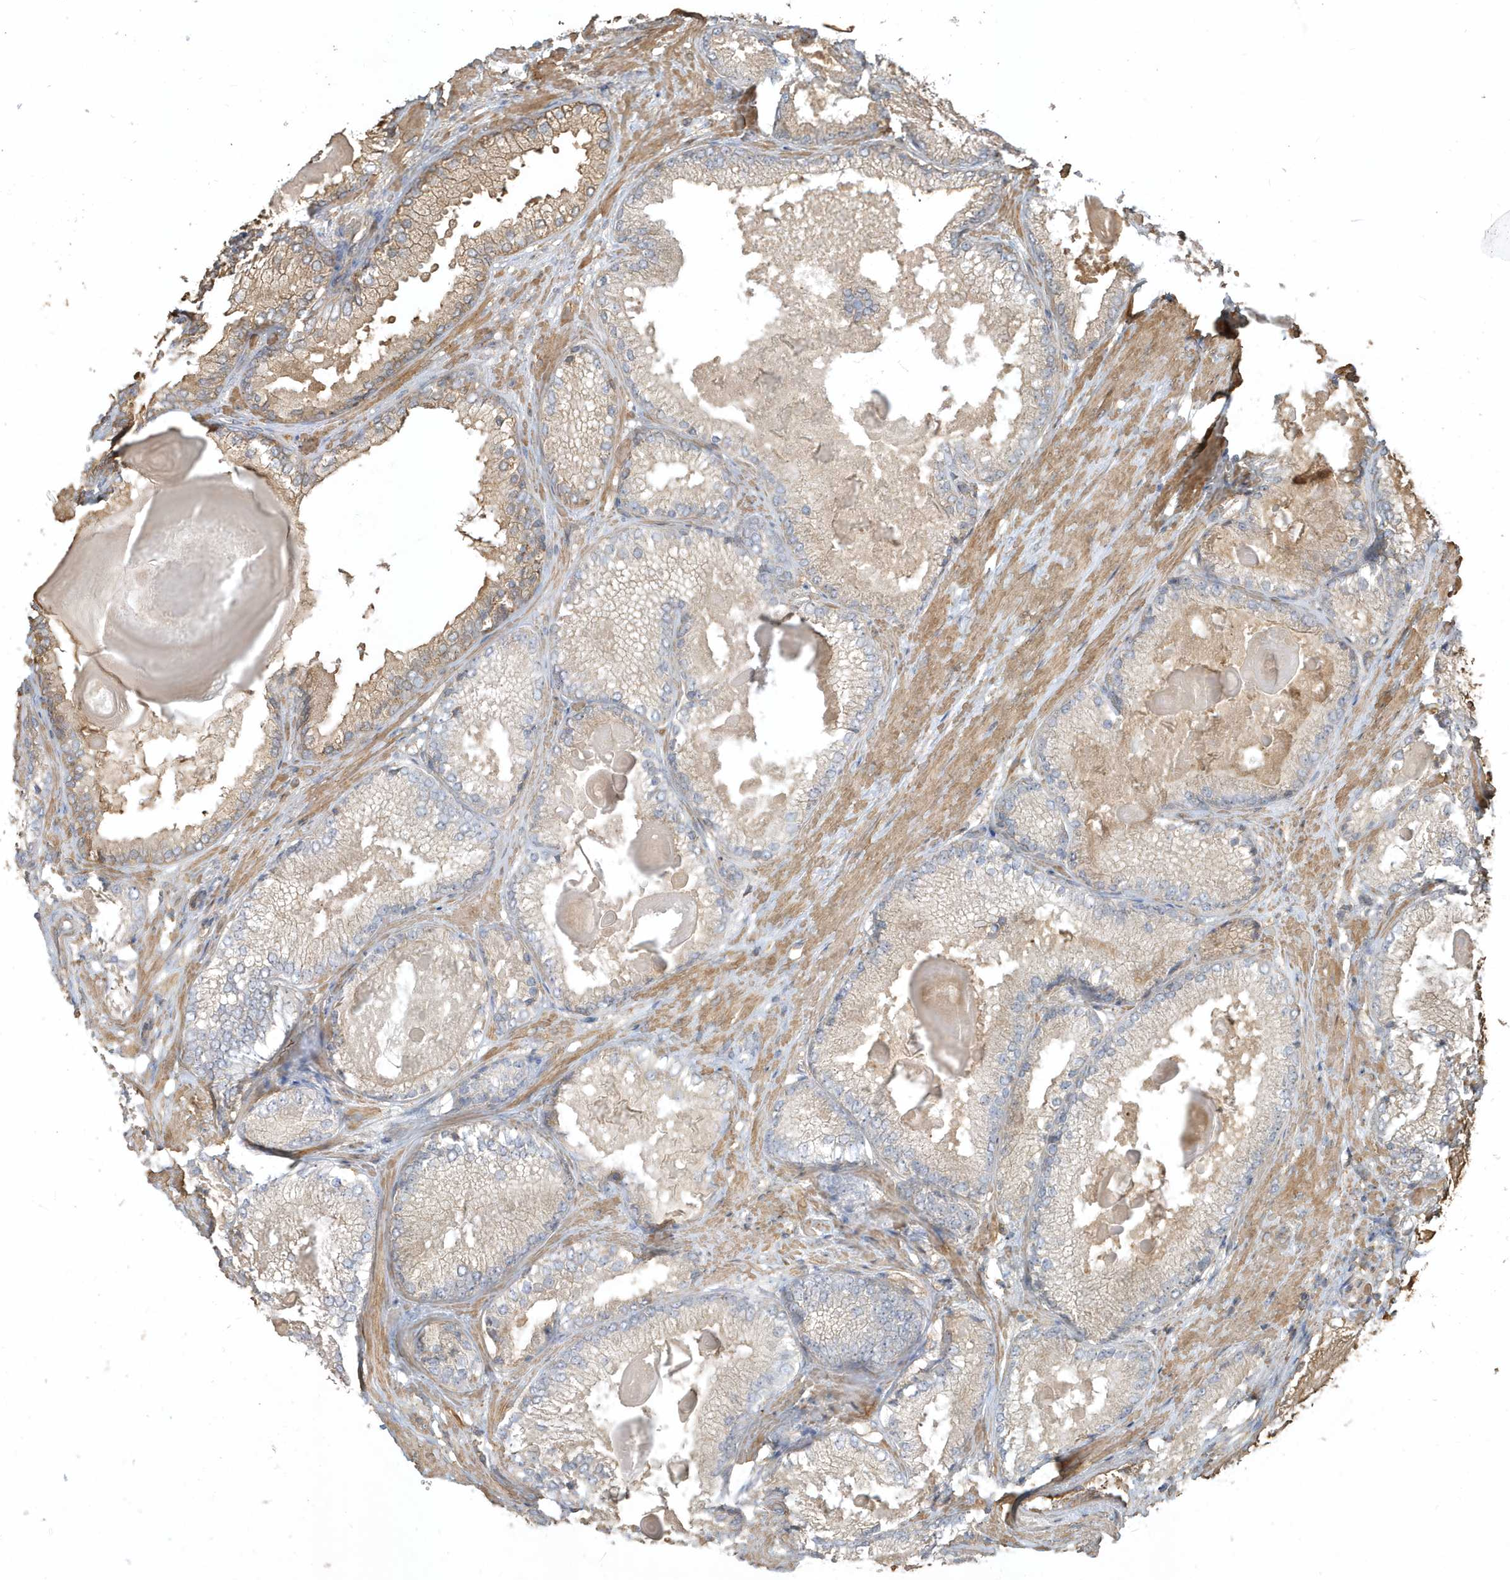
{"staining": {"intensity": "moderate", "quantity": "25%-75%", "location": "cytoplasmic/membranous"}, "tissue": "prostate cancer", "cell_type": "Tumor cells", "image_type": "cancer", "snomed": [{"axis": "morphology", "description": "Adenocarcinoma, High grade"}, {"axis": "topography", "description": "Prostate"}], "caption": "Protein expression analysis of prostate cancer (adenocarcinoma (high-grade)) shows moderate cytoplasmic/membranous staining in about 25%-75% of tumor cells. The staining was performed using DAB (3,3'-diaminobenzidine) to visualize the protein expression in brown, while the nuclei were stained in blue with hematoxylin (Magnification: 20x).", "gene": "ZBTB8A", "patient": {"sex": "male", "age": 66}}